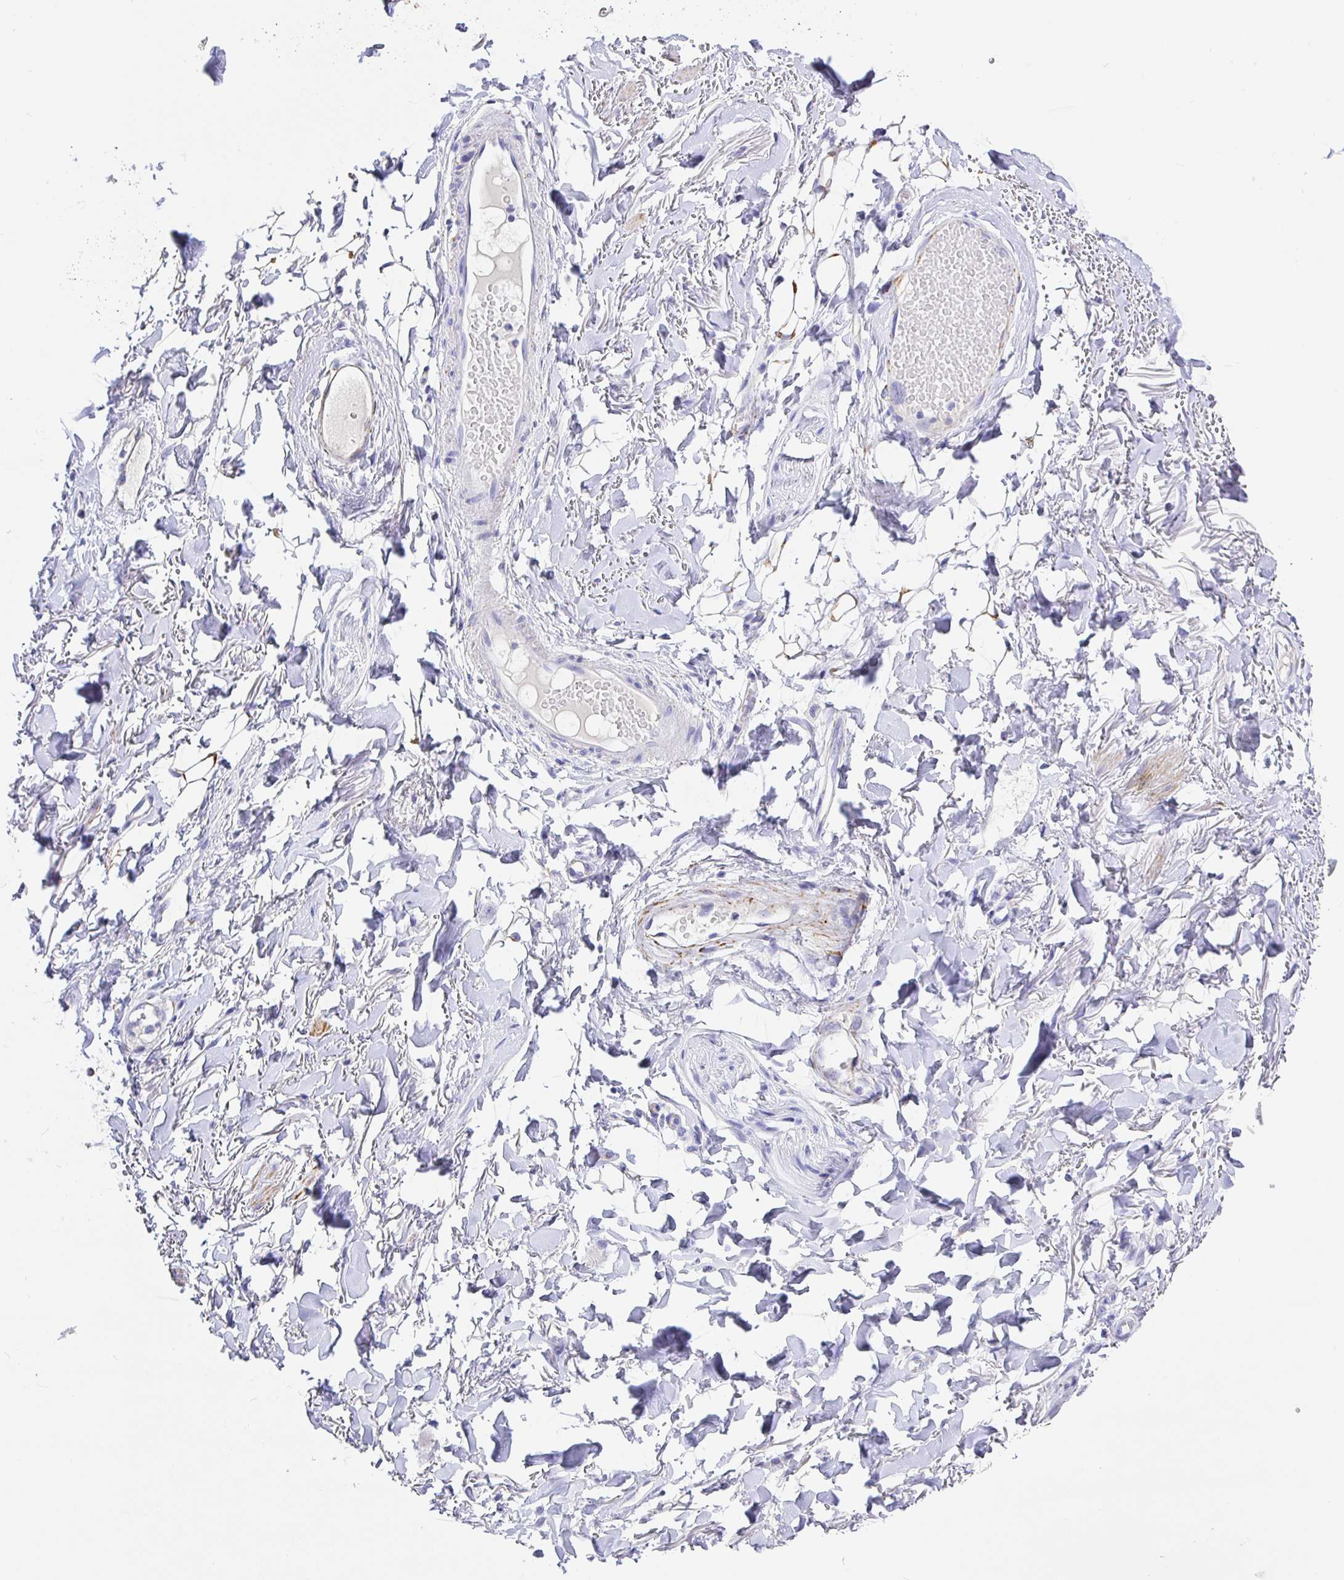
{"staining": {"intensity": "negative", "quantity": "none", "location": "none"}, "tissue": "adipose tissue", "cell_type": "Adipocytes", "image_type": "normal", "snomed": [{"axis": "morphology", "description": "Normal tissue, NOS"}, {"axis": "topography", "description": "Anal"}, {"axis": "topography", "description": "Peripheral nerve tissue"}], "caption": "Photomicrograph shows no significant protein expression in adipocytes of benign adipose tissue.", "gene": "MAOA", "patient": {"sex": "male", "age": 78}}